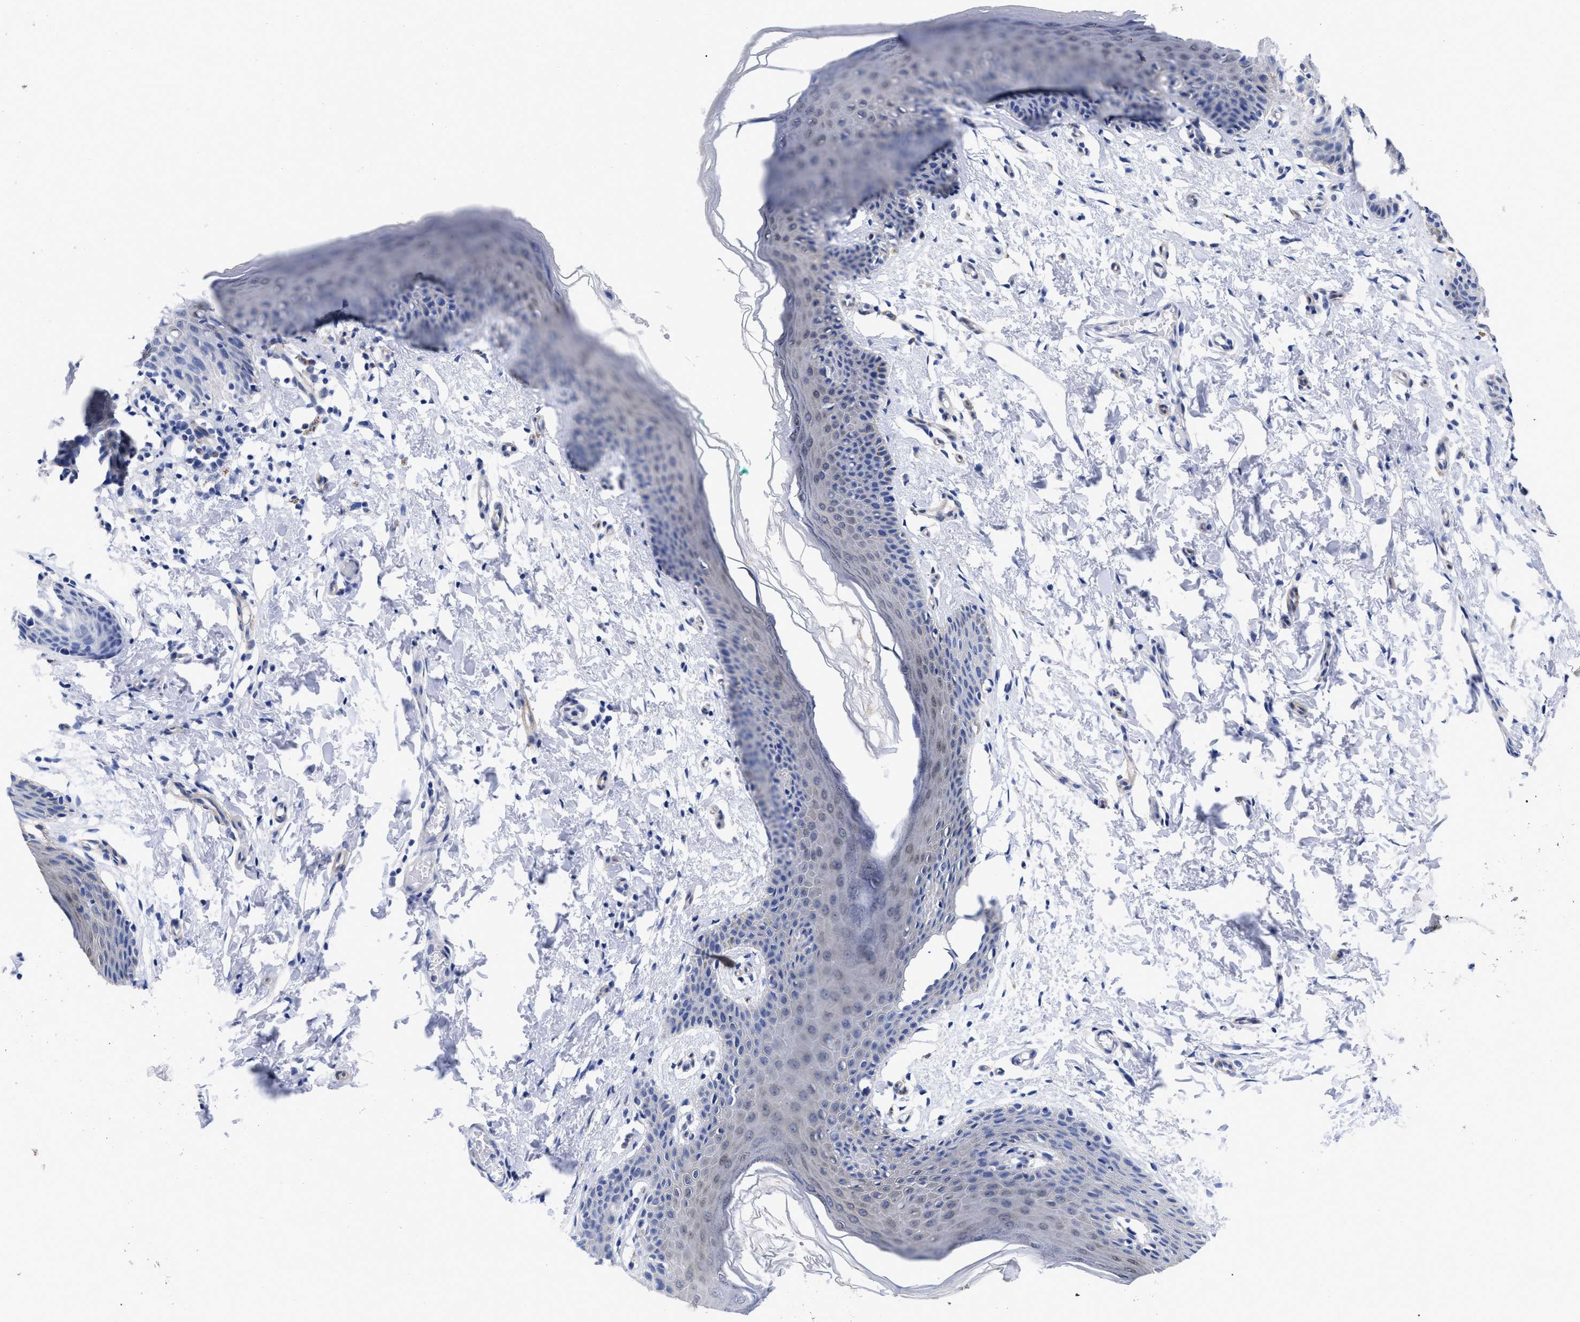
{"staining": {"intensity": "weak", "quantity": "<25%", "location": "cytoplasmic/membranous"}, "tissue": "skin", "cell_type": "Epidermal cells", "image_type": "normal", "snomed": [{"axis": "morphology", "description": "Normal tissue, NOS"}, {"axis": "topography", "description": "Vulva"}], "caption": "This is a image of immunohistochemistry staining of benign skin, which shows no expression in epidermal cells. (Immunohistochemistry (ihc), brightfield microscopy, high magnification).", "gene": "IRAG2", "patient": {"sex": "female", "age": 66}}